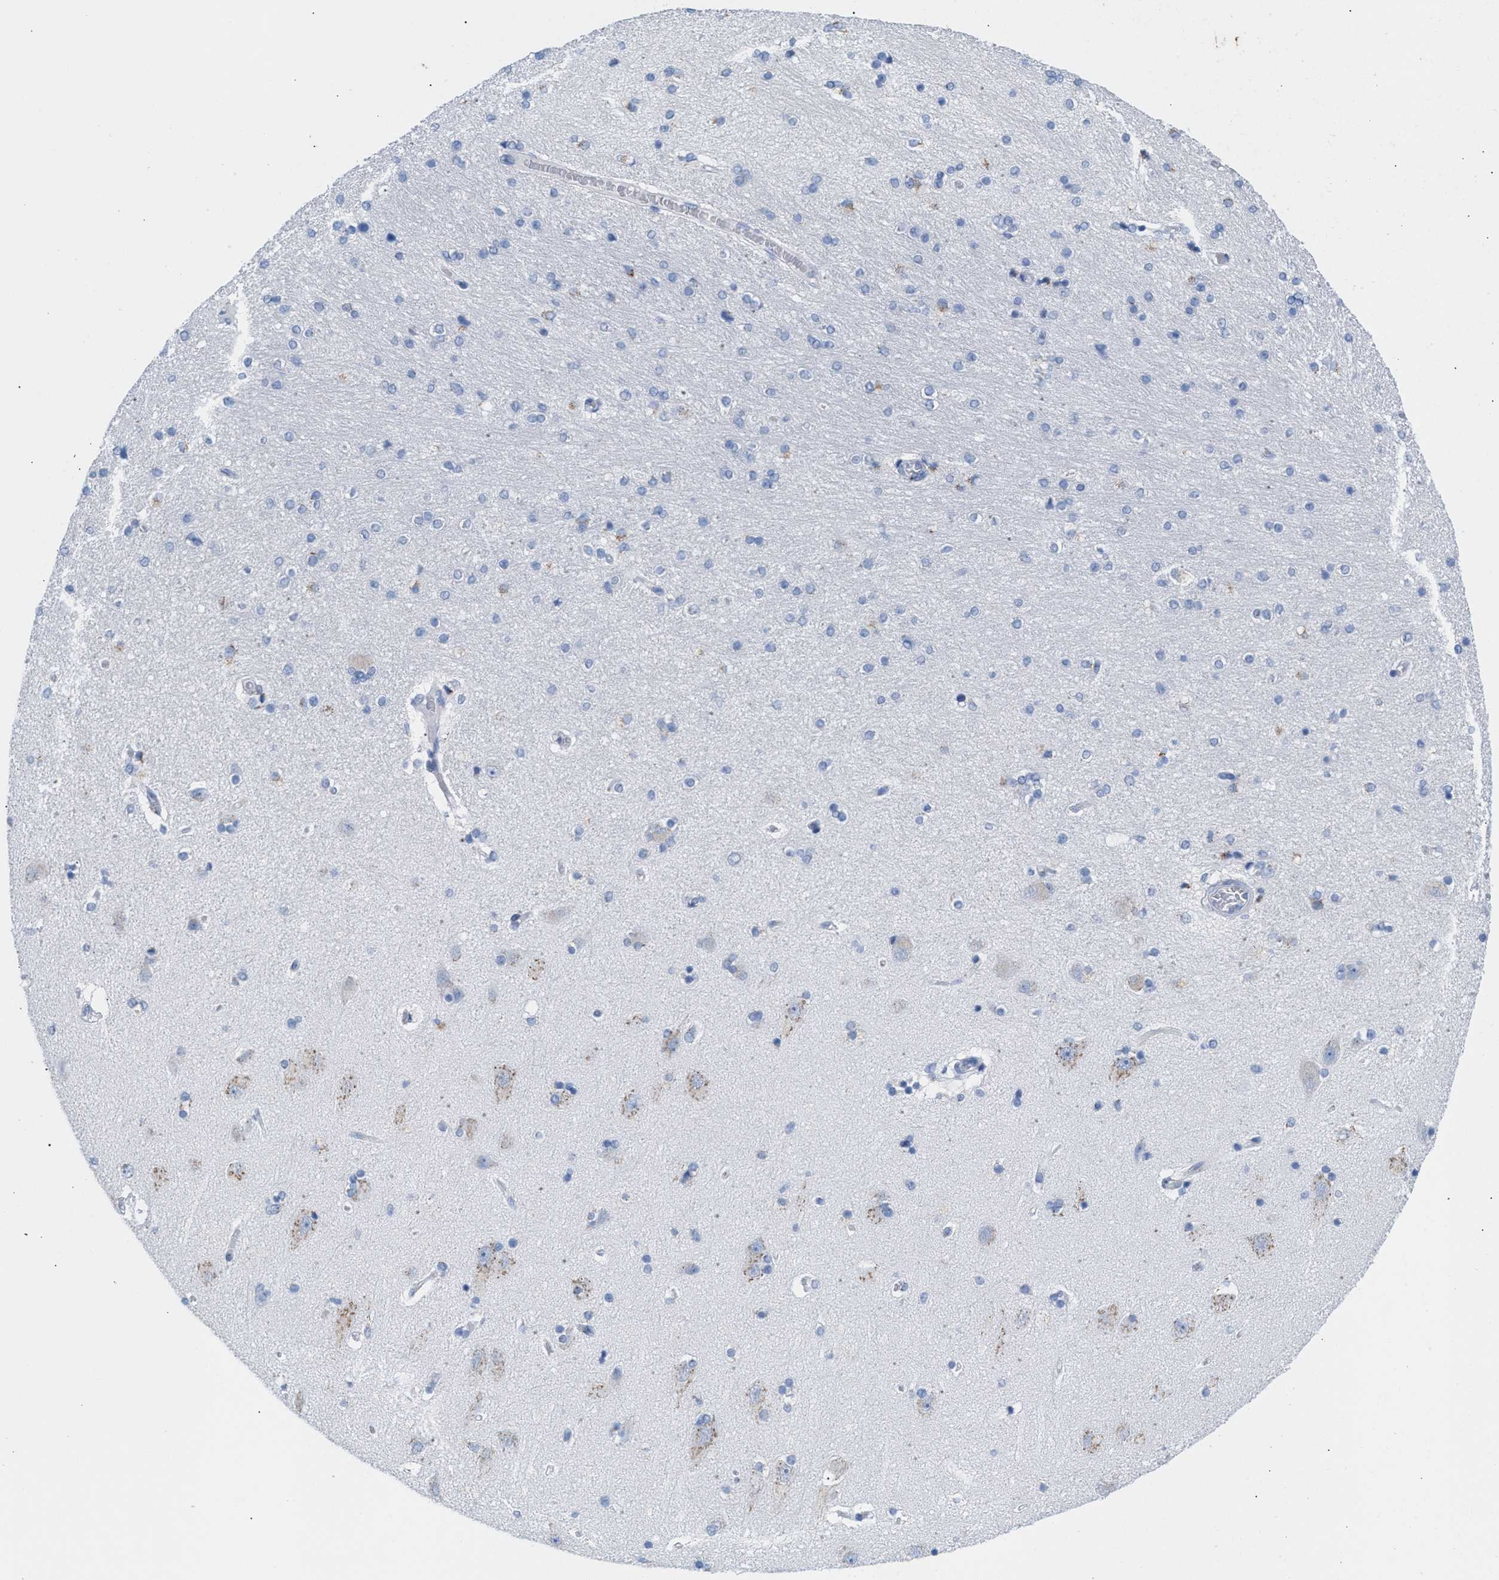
{"staining": {"intensity": "weak", "quantity": "<25%", "location": "cytoplasmic/membranous"}, "tissue": "hippocampus", "cell_type": "Glial cells", "image_type": "normal", "snomed": [{"axis": "morphology", "description": "Normal tissue, NOS"}, {"axis": "topography", "description": "Hippocampus"}], "caption": "Hippocampus was stained to show a protein in brown. There is no significant positivity in glial cells. (DAB immunohistochemistry visualized using brightfield microscopy, high magnification).", "gene": "TACC3", "patient": {"sex": "female", "age": 54}}